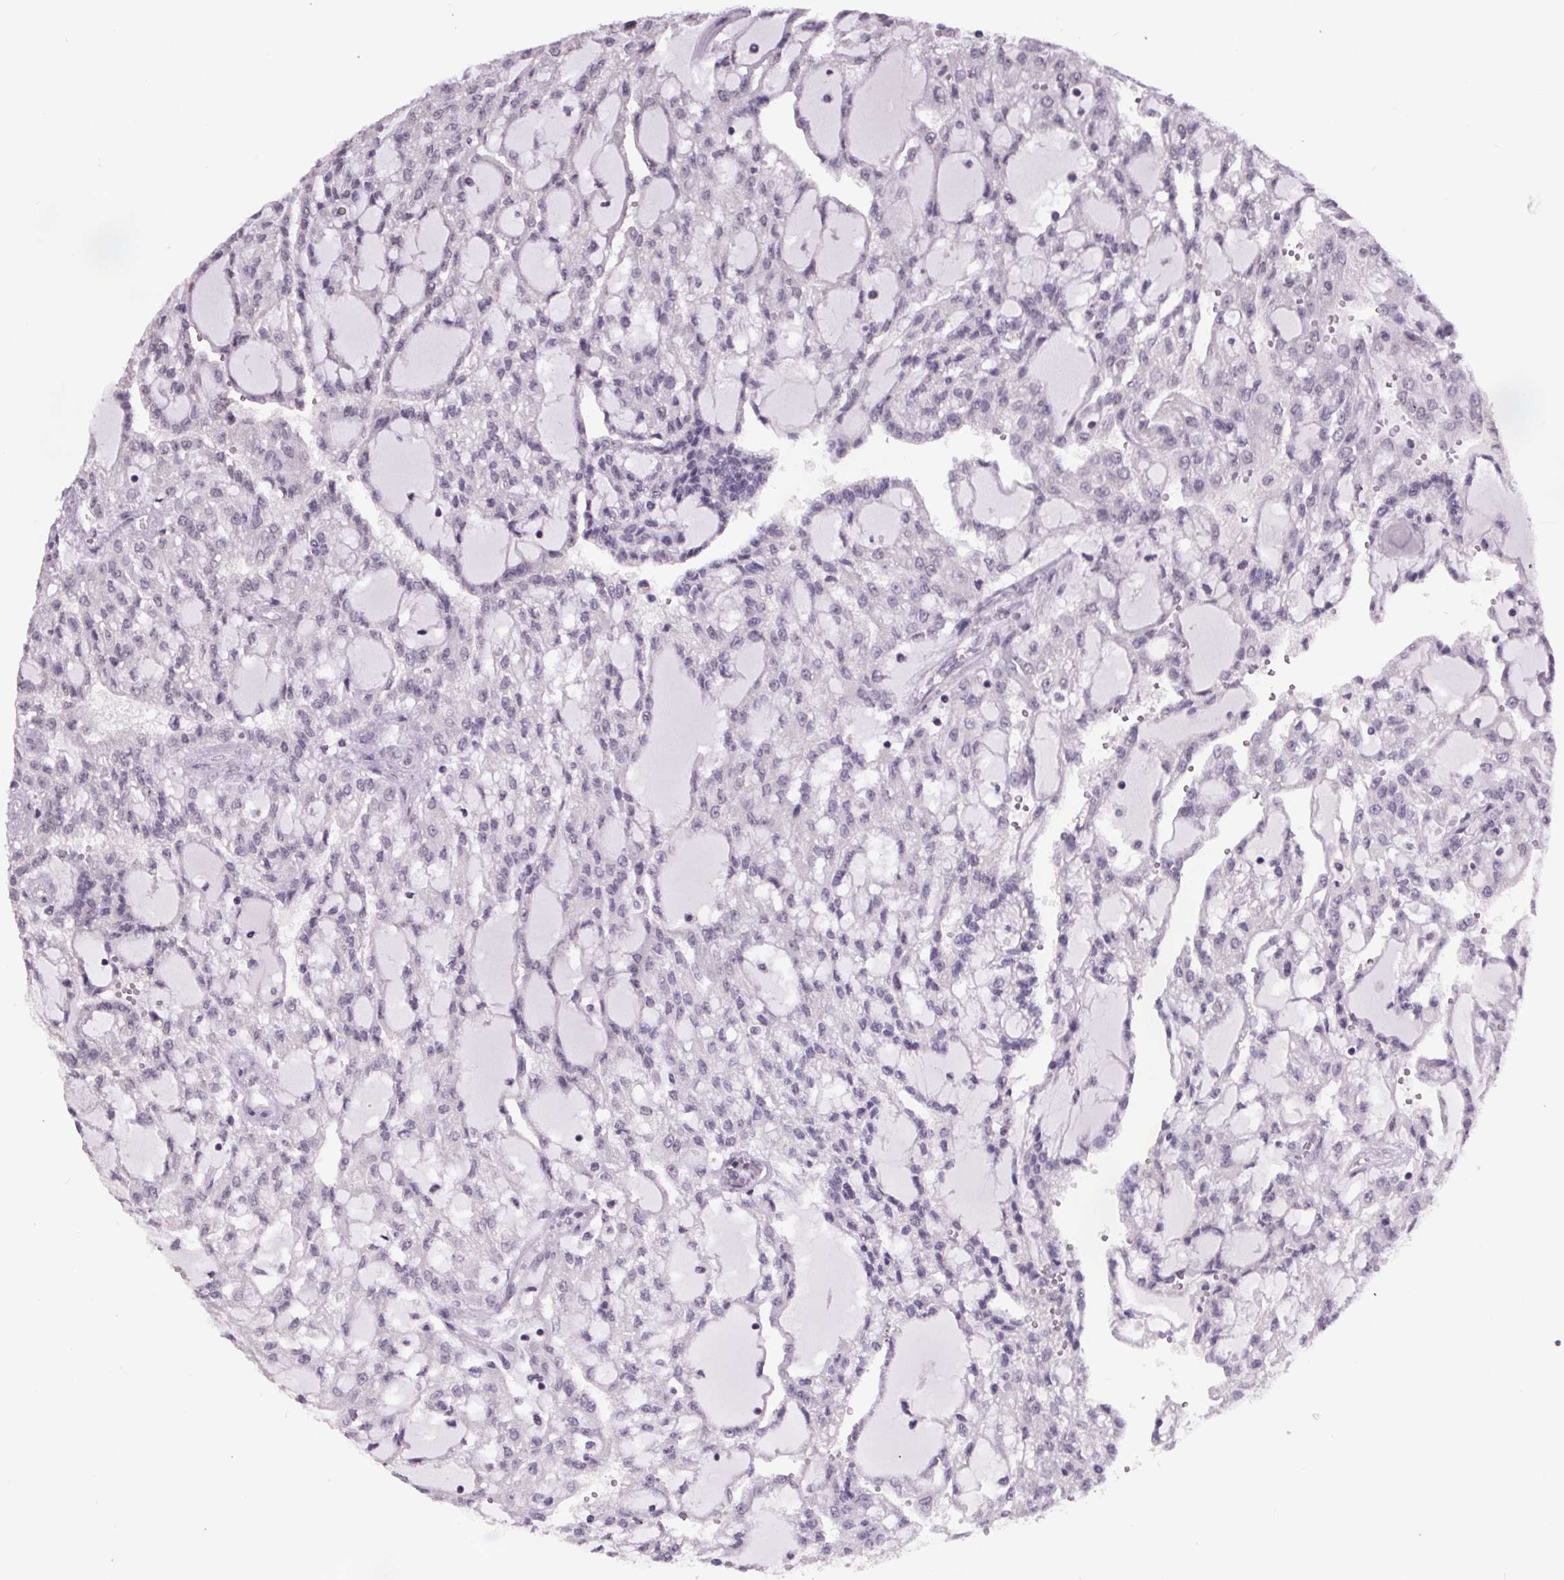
{"staining": {"intensity": "negative", "quantity": "none", "location": "none"}, "tissue": "renal cancer", "cell_type": "Tumor cells", "image_type": "cancer", "snomed": [{"axis": "morphology", "description": "Adenocarcinoma, NOS"}, {"axis": "topography", "description": "Kidney"}], "caption": "DAB (3,3'-diaminobenzidine) immunohistochemical staining of adenocarcinoma (renal) exhibits no significant expression in tumor cells.", "gene": "NKX6-1", "patient": {"sex": "male", "age": 63}}